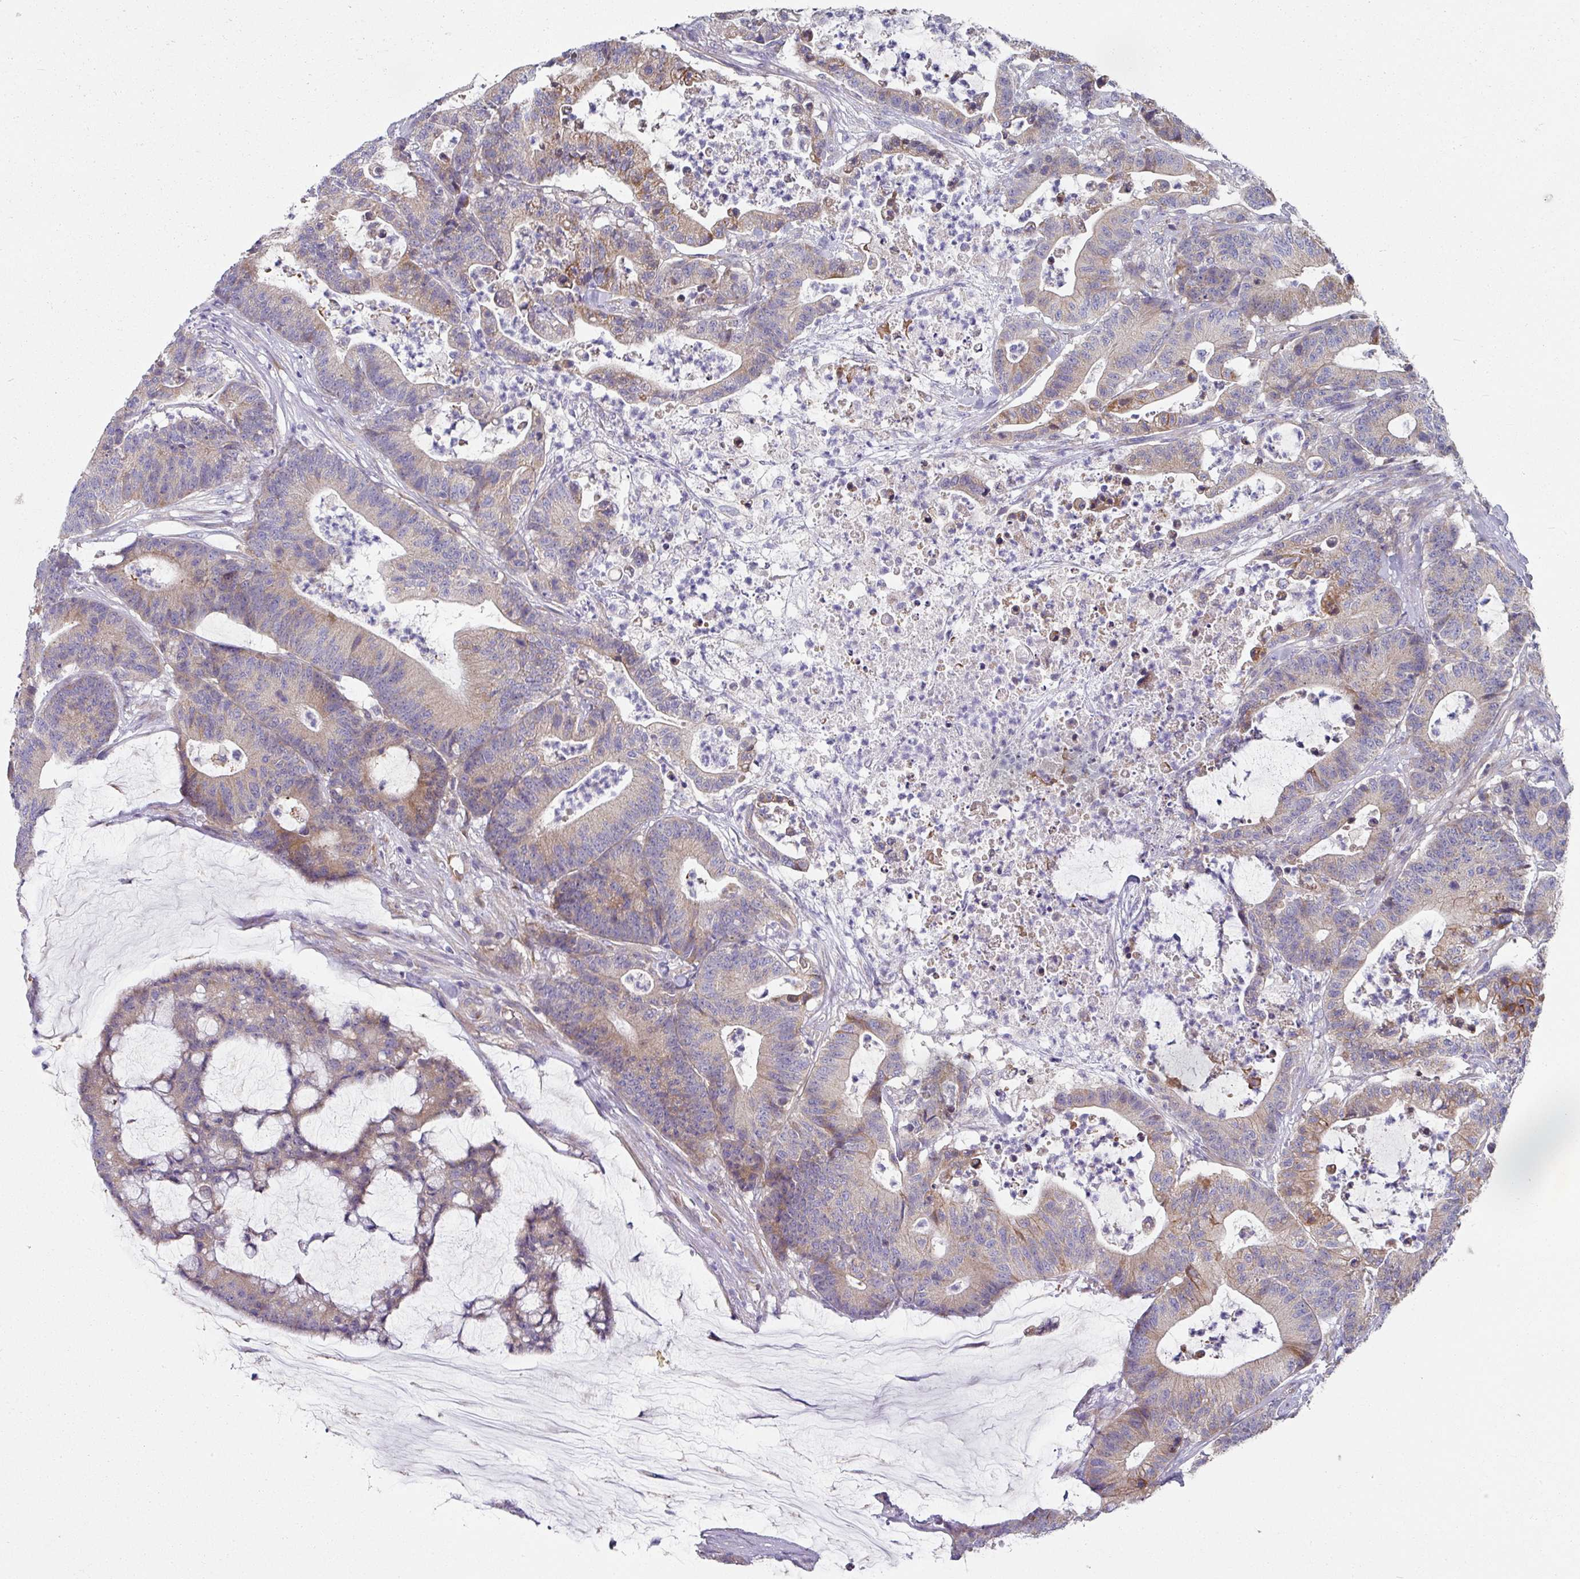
{"staining": {"intensity": "moderate", "quantity": "<25%", "location": "cytoplasmic/membranous"}, "tissue": "colorectal cancer", "cell_type": "Tumor cells", "image_type": "cancer", "snomed": [{"axis": "morphology", "description": "Adenocarcinoma, NOS"}, {"axis": "topography", "description": "Colon"}], "caption": "Moderate cytoplasmic/membranous protein positivity is appreciated in approximately <25% of tumor cells in adenocarcinoma (colorectal).", "gene": "PYROXD2", "patient": {"sex": "female", "age": 84}}